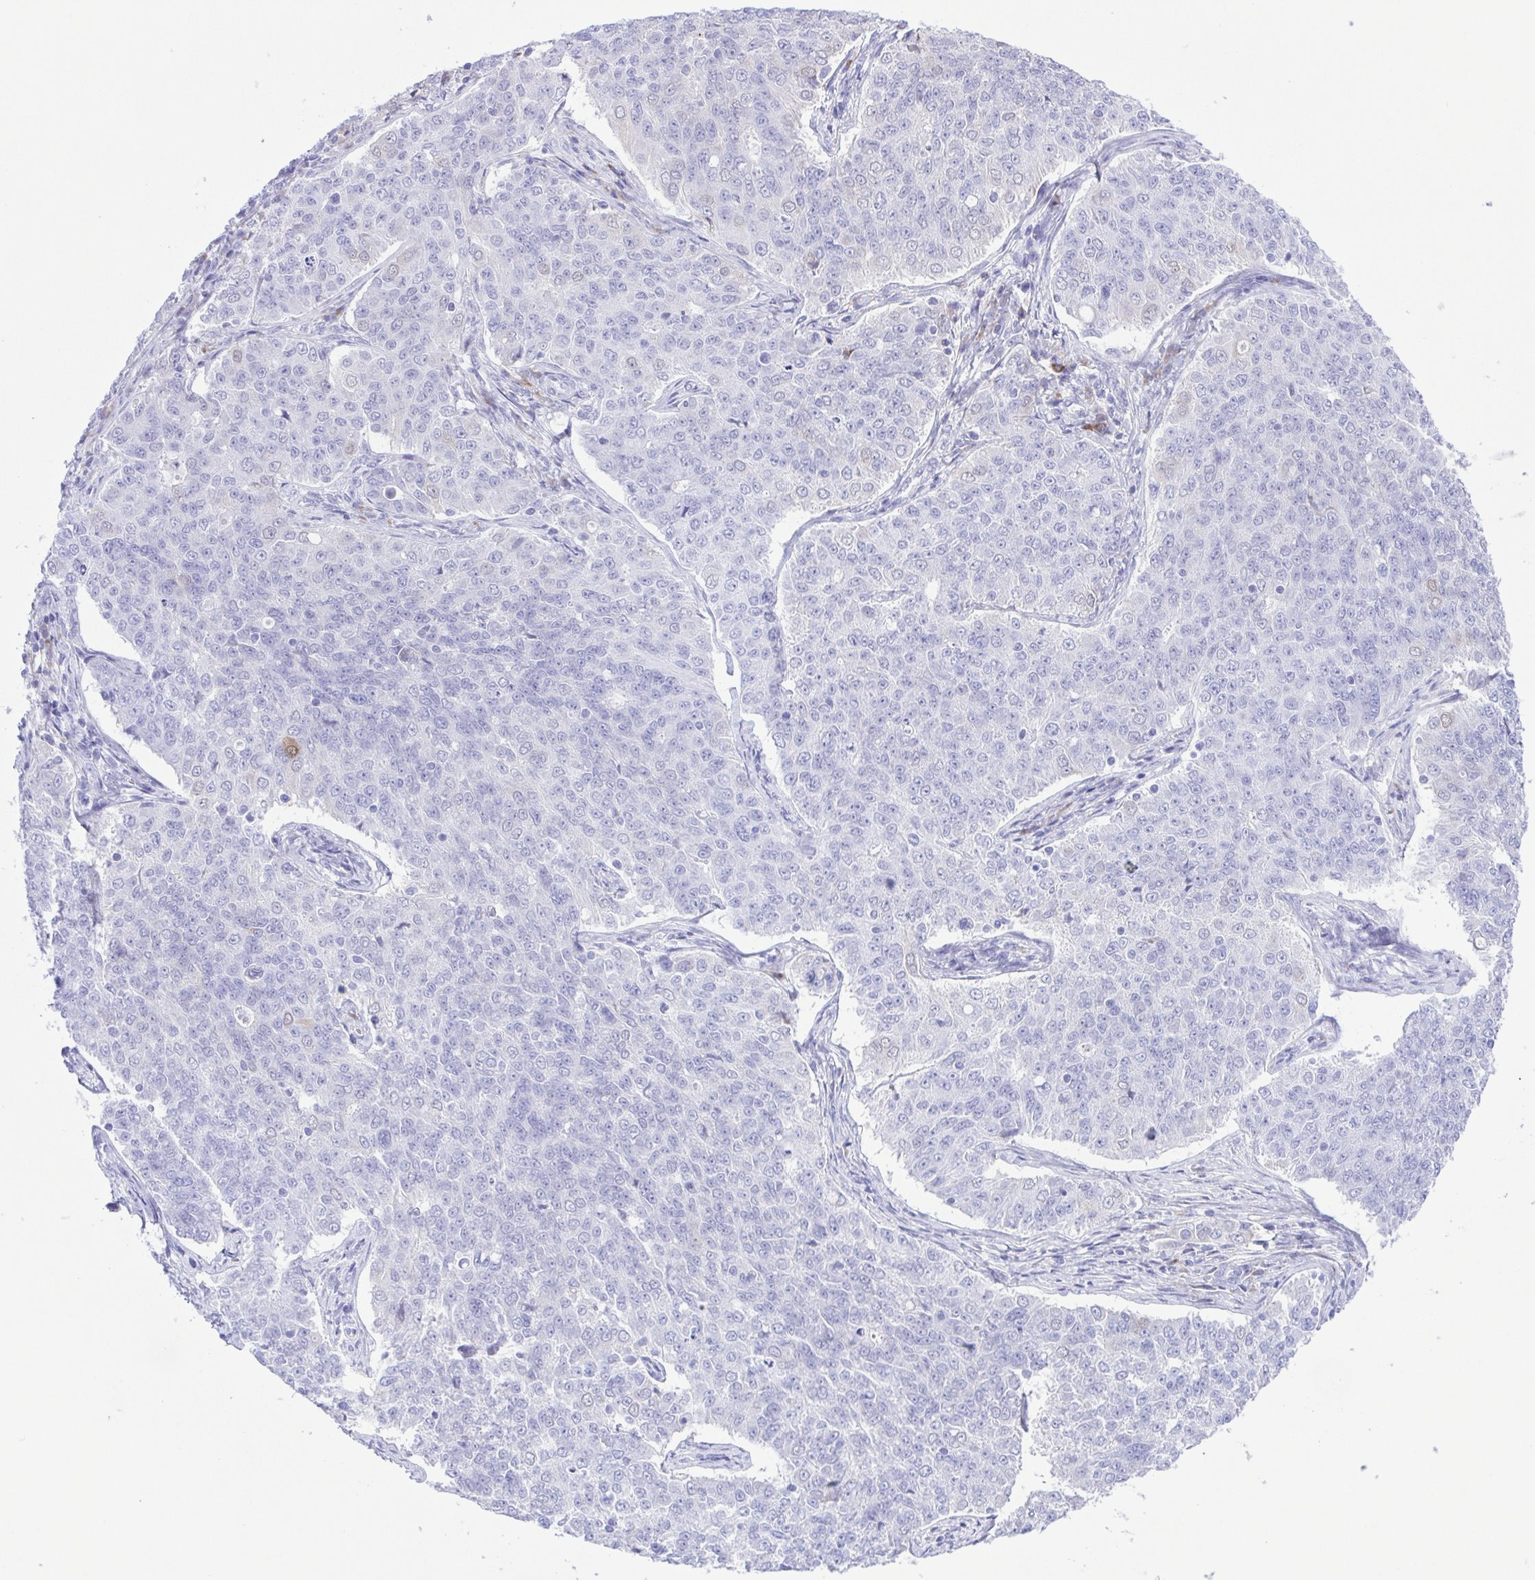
{"staining": {"intensity": "negative", "quantity": "none", "location": "none"}, "tissue": "endometrial cancer", "cell_type": "Tumor cells", "image_type": "cancer", "snomed": [{"axis": "morphology", "description": "Adenocarcinoma, NOS"}, {"axis": "topography", "description": "Endometrium"}], "caption": "A photomicrograph of endometrial cancer stained for a protein displays no brown staining in tumor cells.", "gene": "GPR17", "patient": {"sex": "female", "age": 43}}